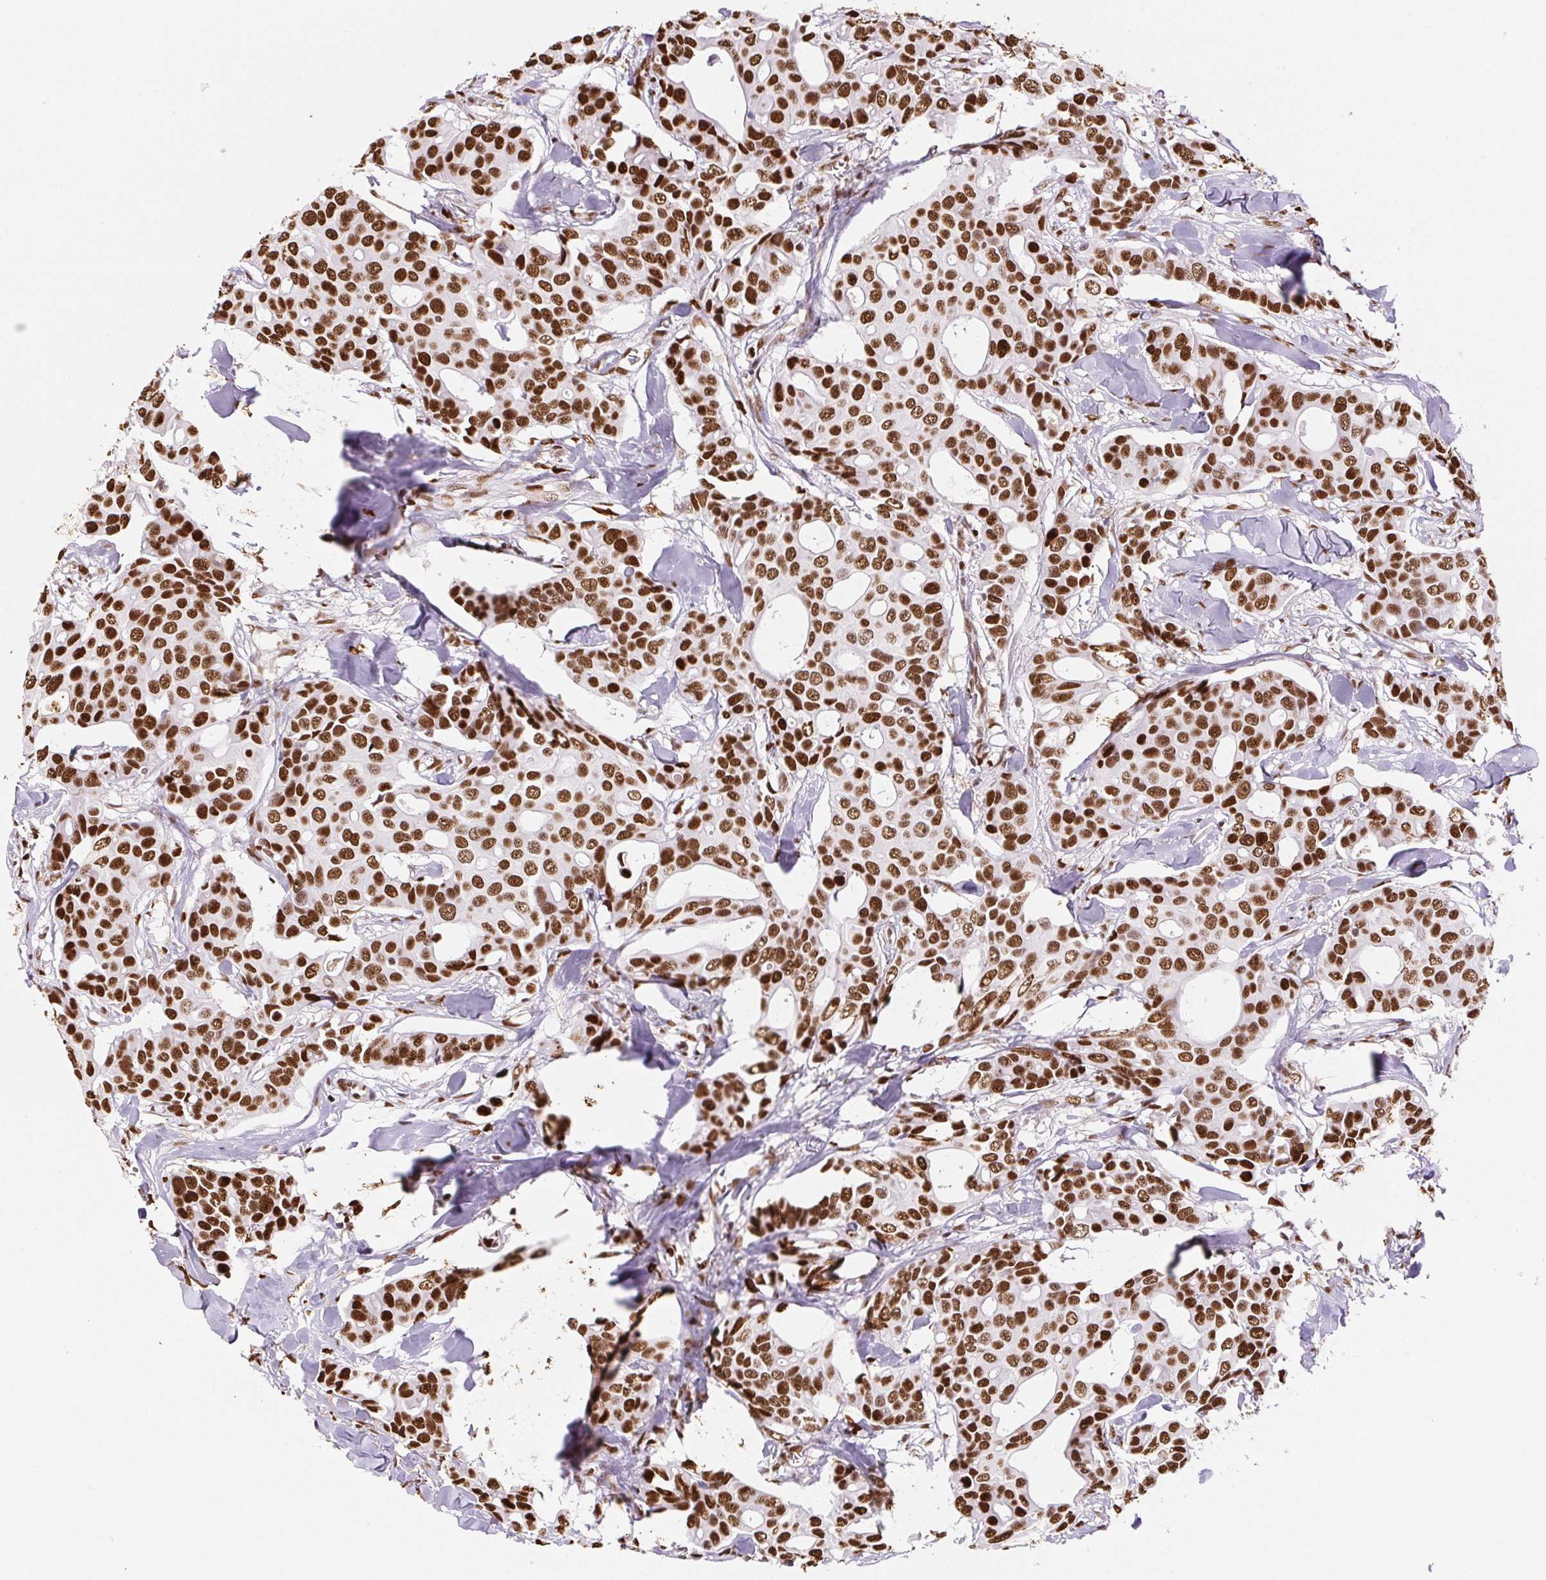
{"staining": {"intensity": "strong", "quantity": ">75%", "location": "nuclear"}, "tissue": "breast cancer", "cell_type": "Tumor cells", "image_type": "cancer", "snomed": [{"axis": "morphology", "description": "Duct carcinoma"}, {"axis": "topography", "description": "Breast"}], "caption": "Intraductal carcinoma (breast) was stained to show a protein in brown. There is high levels of strong nuclear positivity in about >75% of tumor cells.", "gene": "SET", "patient": {"sex": "female", "age": 54}}